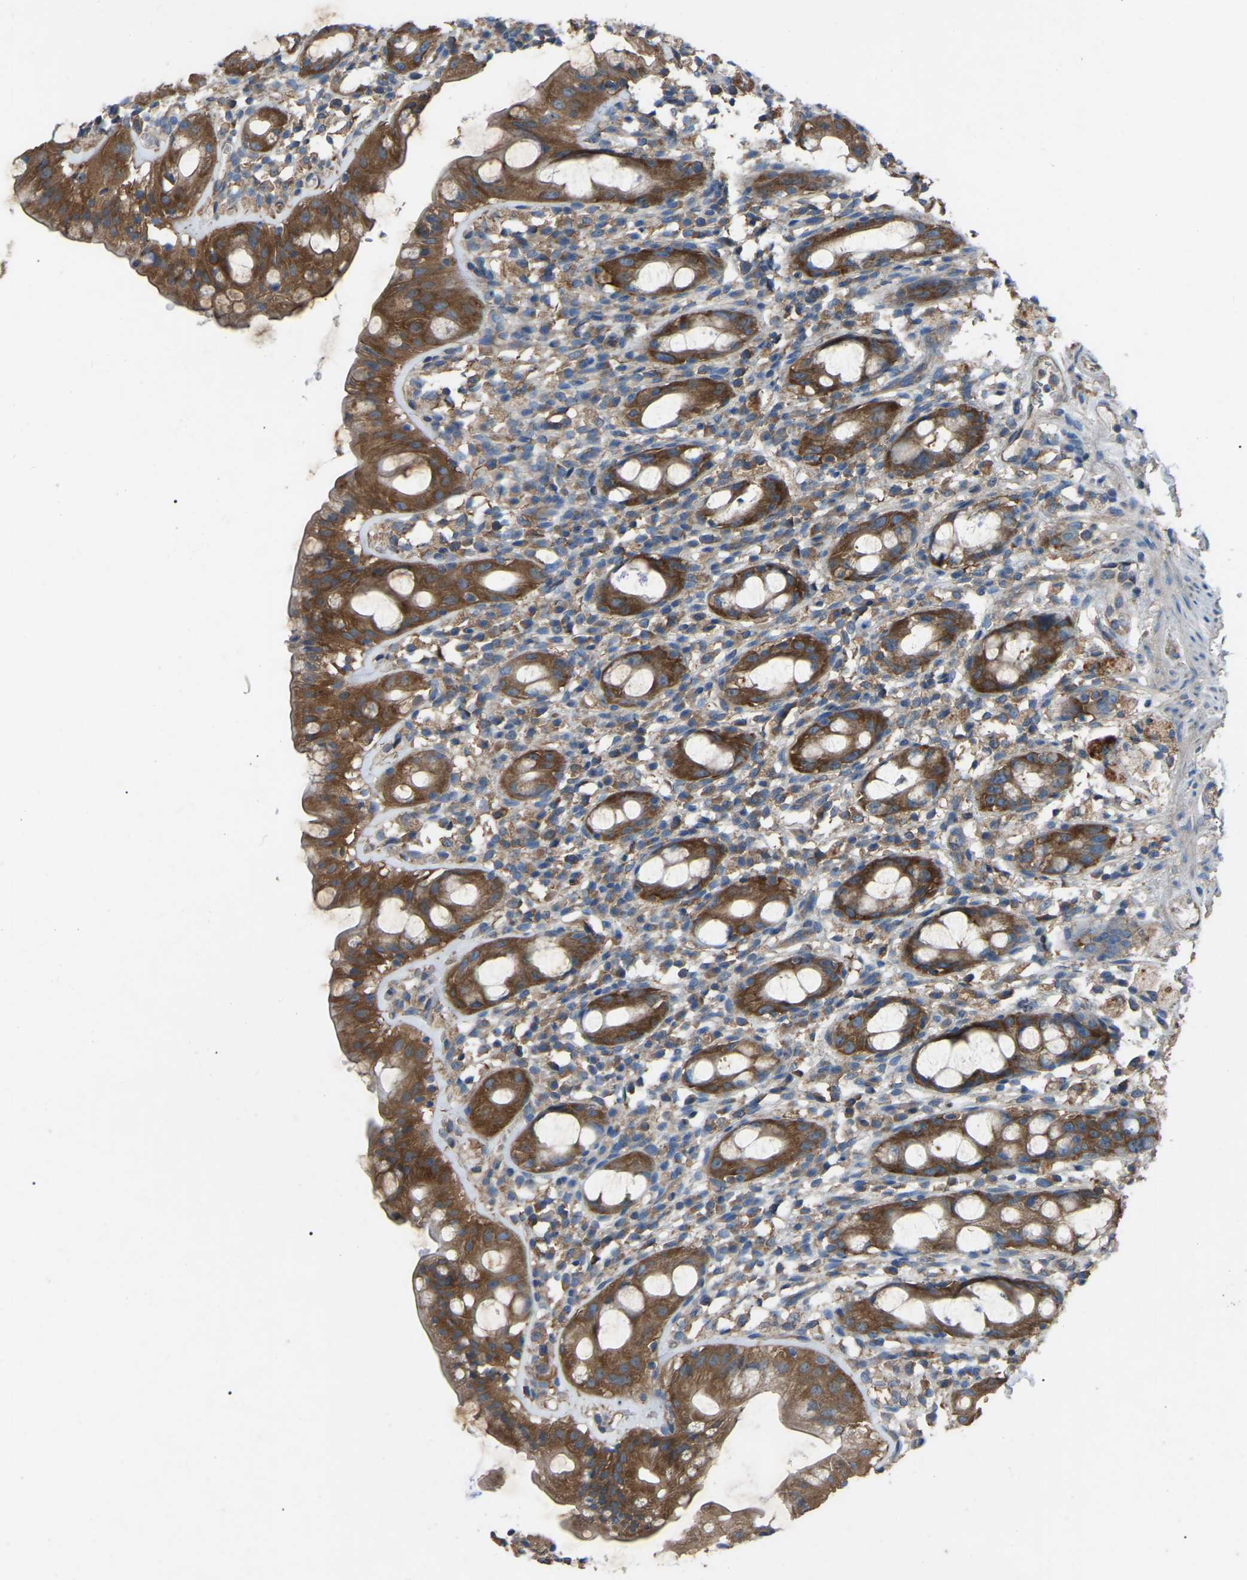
{"staining": {"intensity": "moderate", "quantity": ">75%", "location": "cytoplasmic/membranous"}, "tissue": "rectum", "cell_type": "Glandular cells", "image_type": "normal", "snomed": [{"axis": "morphology", "description": "Normal tissue, NOS"}, {"axis": "topography", "description": "Rectum"}], "caption": "Immunohistochemistry staining of unremarkable rectum, which reveals medium levels of moderate cytoplasmic/membranous positivity in about >75% of glandular cells indicating moderate cytoplasmic/membranous protein staining. The staining was performed using DAB (3,3'-diaminobenzidine) (brown) for protein detection and nuclei were counterstained in hematoxylin (blue).", "gene": "AIMP1", "patient": {"sex": "male", "age": 44}}